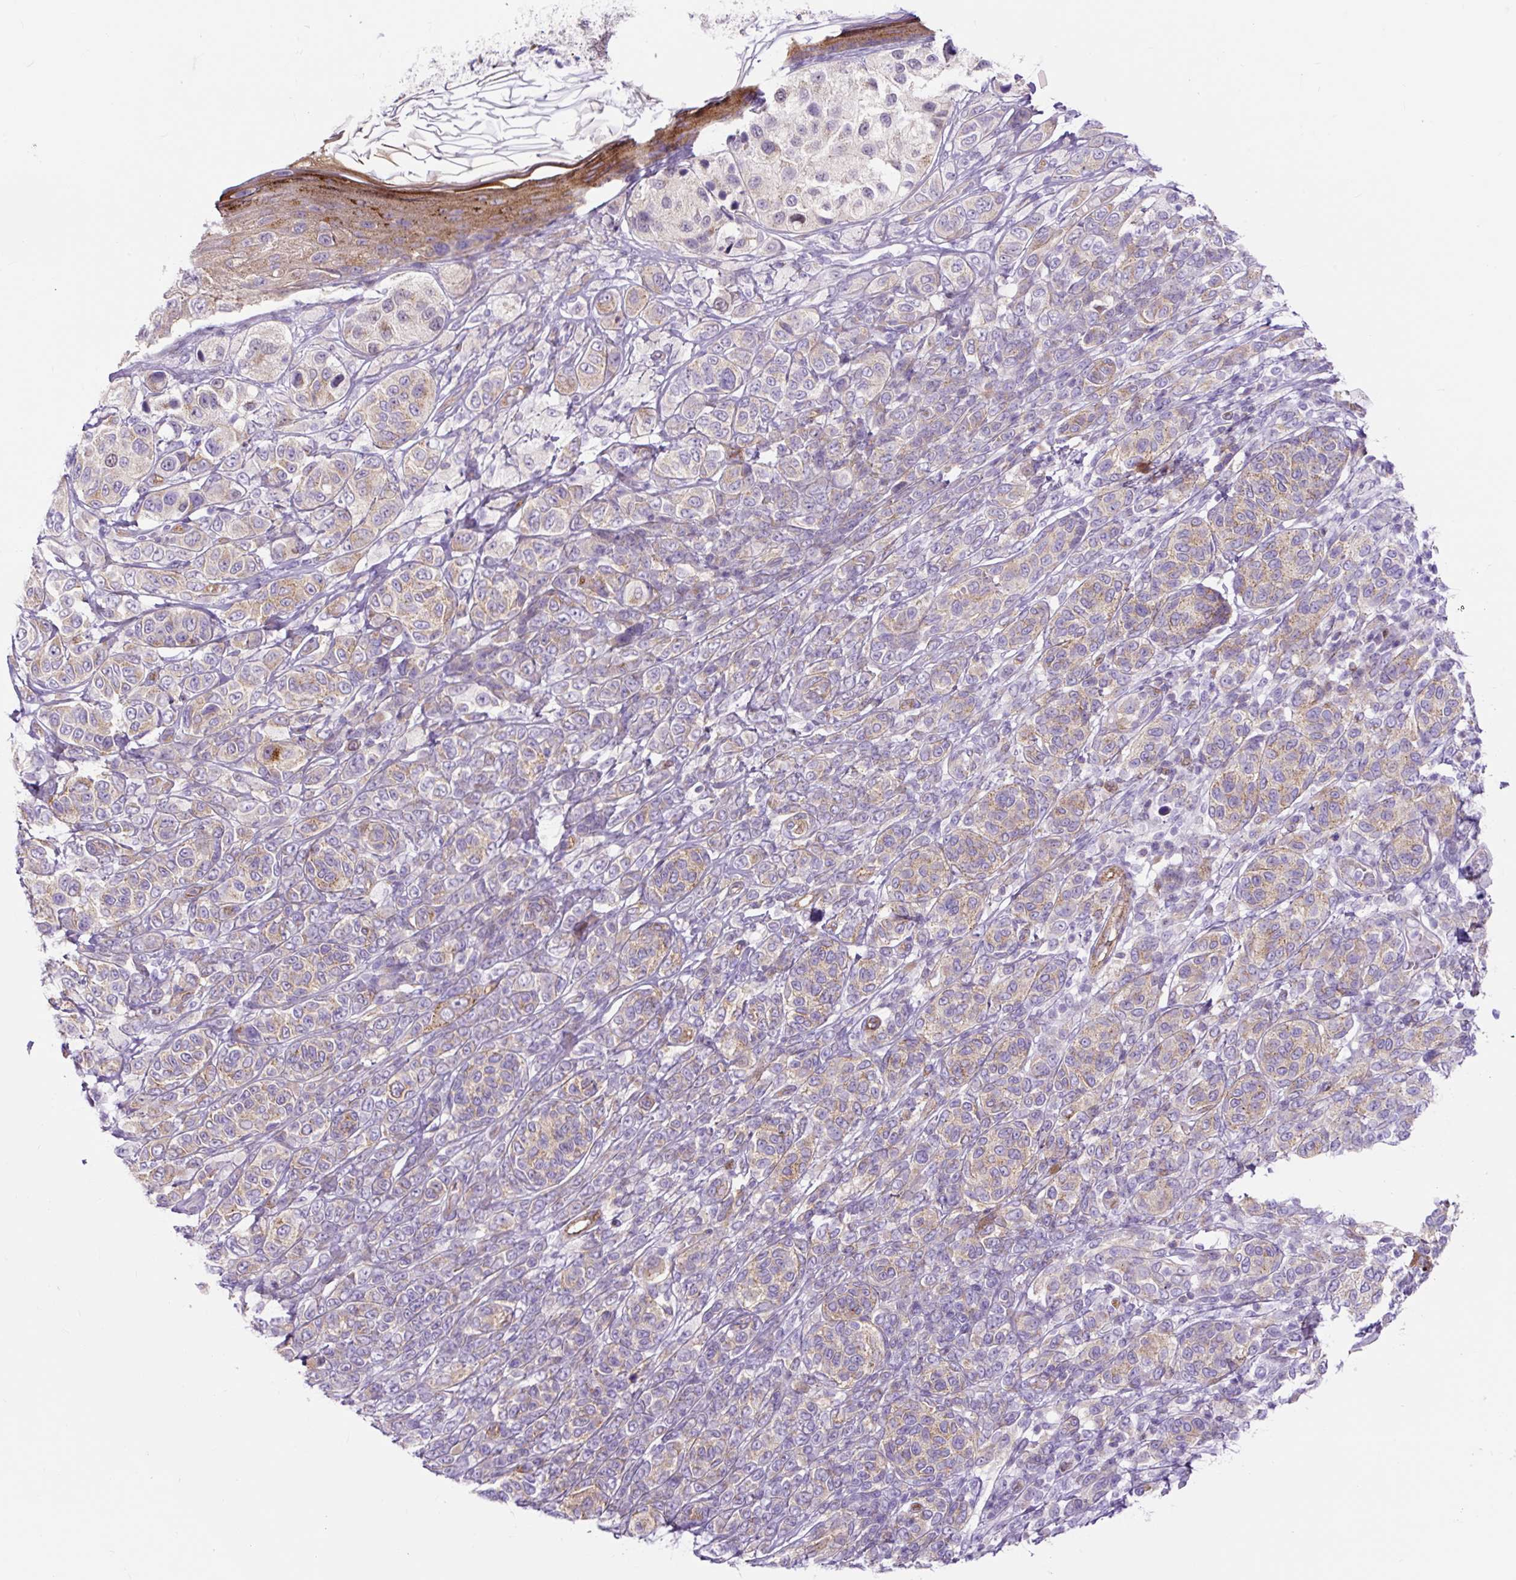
{"staining": {"intensity": "weak", "quantity": "25%-75%", "location": "cytoplasmic/membranous"}, "tissue": "melanoma", "cell_type": "Tumor cells", "image_type": "cancer", "snomed": [{"axis": "morphology", "description": "Malignant melanoma, NOS"}, {"axis": "topography", "description": "Skin"}], "caption": "A high-resolution histopathology image shows IHC staining of malignant melanoma, which demonstrates weak cytoplasmic/membranous staining in about 25%-75% of tumor cells.", "gene": "HIP1R", "patient": {"sex": "male", "age": 42}}